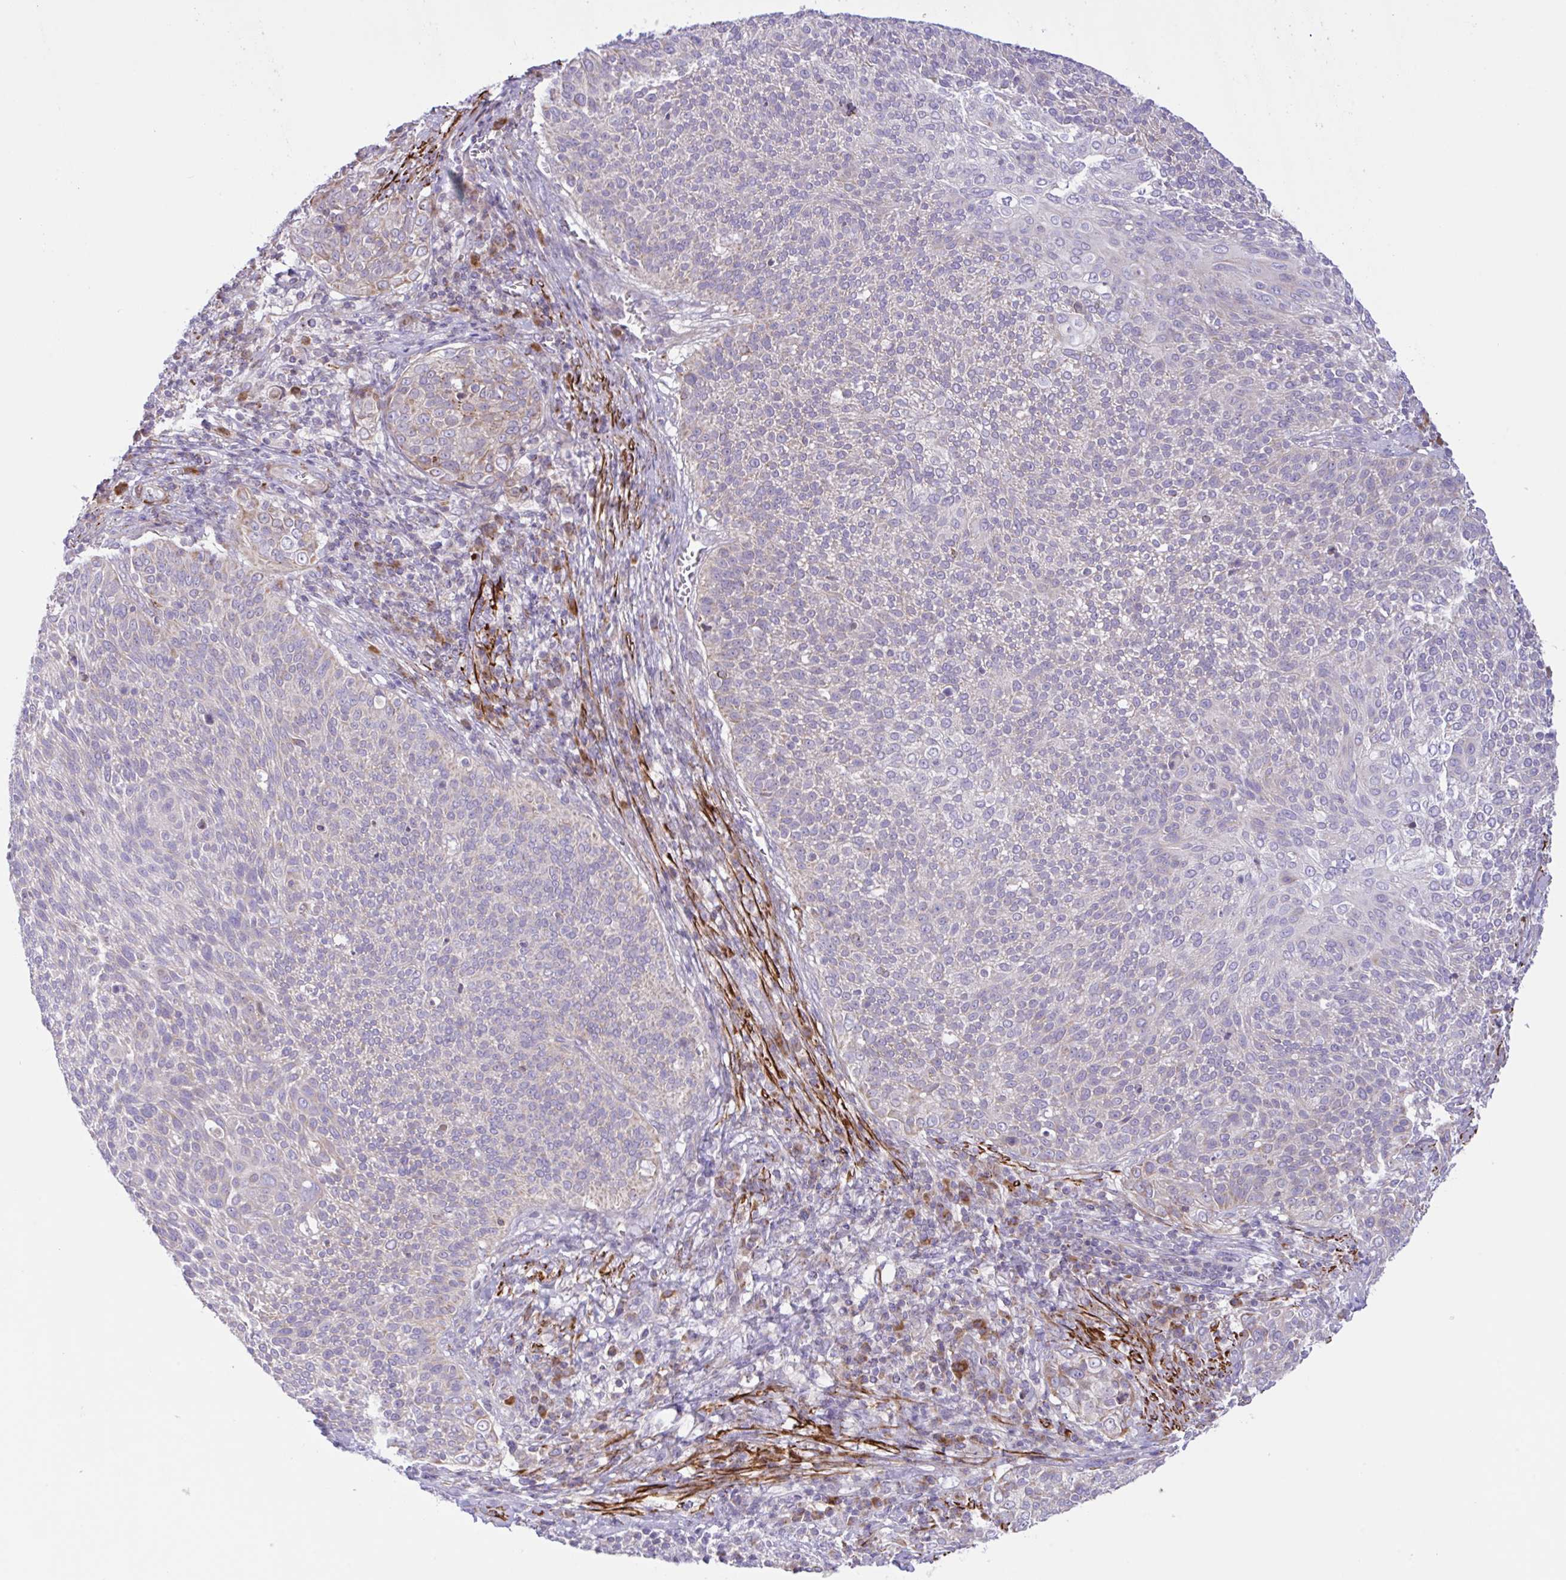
{"staining": {"intensity": "weak", "quantity": "25%-75%", "location": "cytoplasmic/membranous"}, "tissue": "cervical cancer", "cell_type": "Tumor cells", "image_type": "cancer", "snomed": [{"axis": "morphology", "description": "Squamous cell carcinoma, NOS"}, {"axis": "topography", "description": "Cervix"}], "caption": "Approximately 25%-75% of tumor cells in human squamous cell carcinoma (cervical) display weak cytoplasmic/membranous protein positivity as visualized by brown immunohistochemical staining.", "gene": "CHDH", "patient": {"sex": "female", "age": 31}}